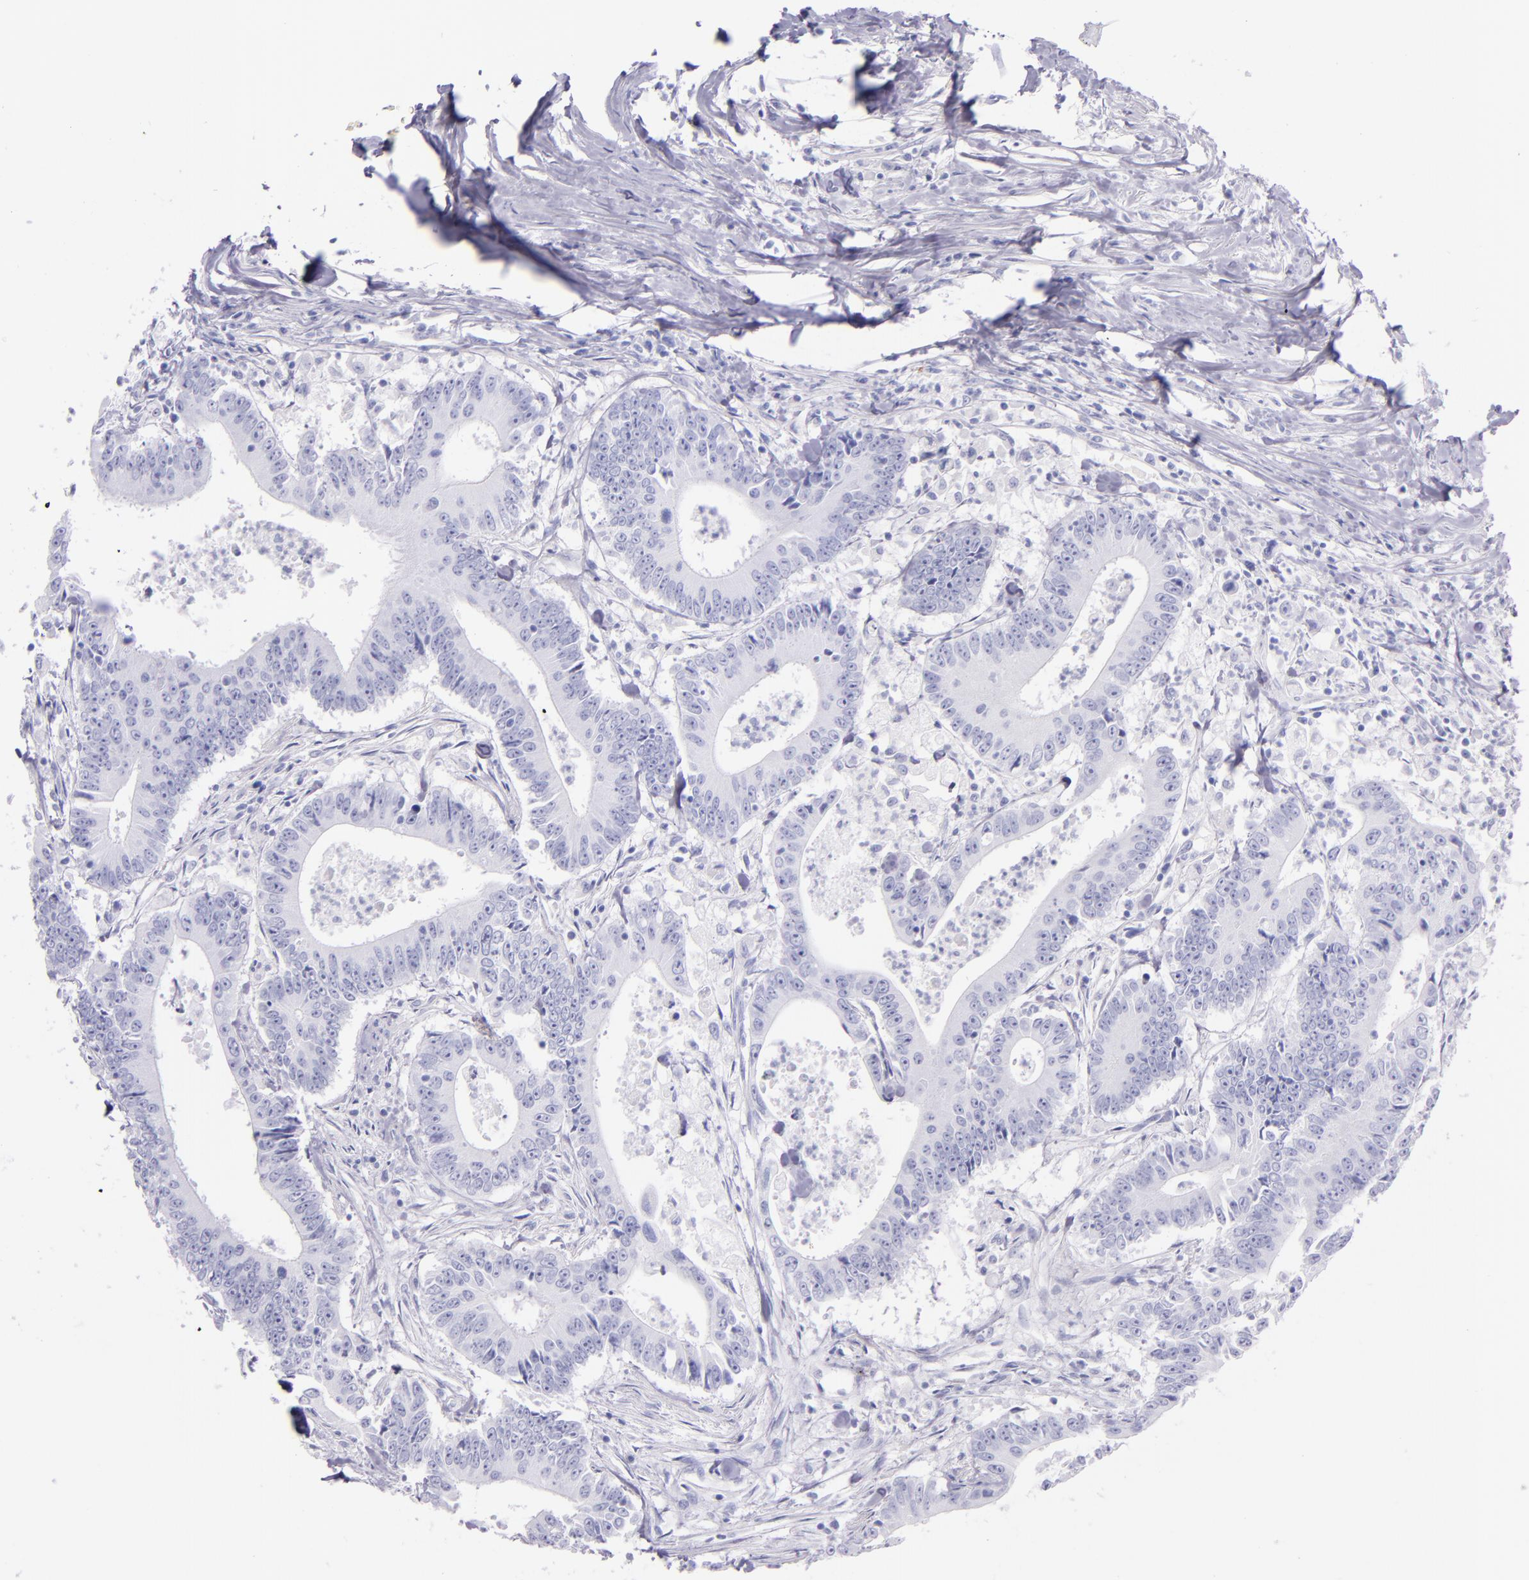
{"staining": {"intensity": "negative", "quantity": "none", "location": "none"}, "tissue": "colorectal cancer", "cell_type": "Tumor cells", "image_type": "cancer", "snomed": [{"axis": "morphology", "description": "Adenocarcinoma, NOS"}, {"axis": "topography", "description": "Colon"}], "caption": "Tumor cells are negative for protein expression in human colorectal cancer.", "gene": "SFTPA2", "patient": {"sex": "male", "age": 55}}